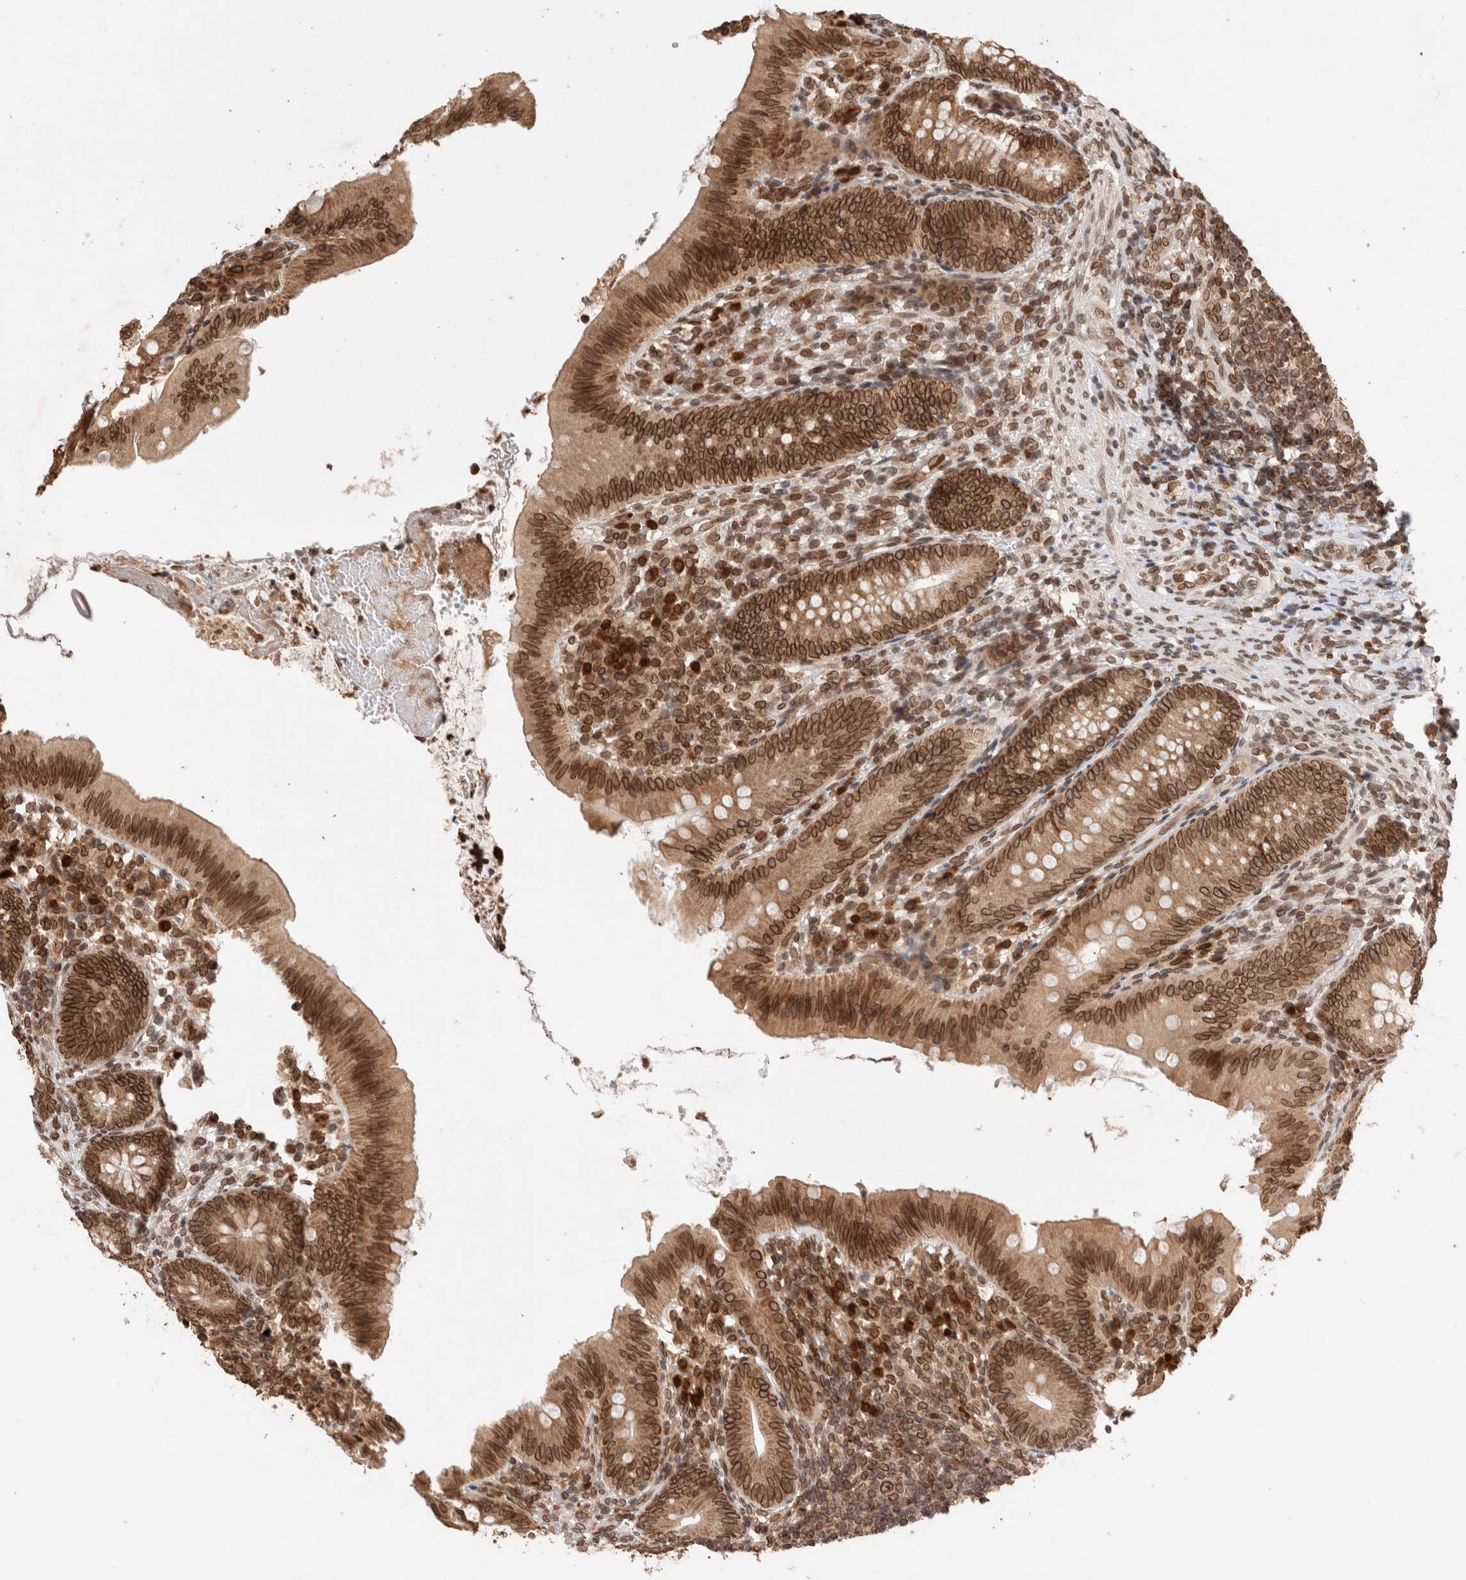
{"staining": {"intensity": "strong", "quantity": ">75%", "location": "cytoplasmic/membranous,nuclear"}, "tissue": "appendix", "cell_type": "Glandular cells", "image_type": "normal", "snomed": [{"axis": "morphology", "description": "Normal tissue, NOS"}, {"axis": "topography", "description": "Appendix"}], "caption": "Immunohistochemistry image of normal appendix stained for a protein (brown), which shows high levels of strong cytoplasmic/membranous,nuclear positivity in approximately >75% of glandular cells.", "gene": "TPR", "patient": {"sex": "male", "age": 1}}